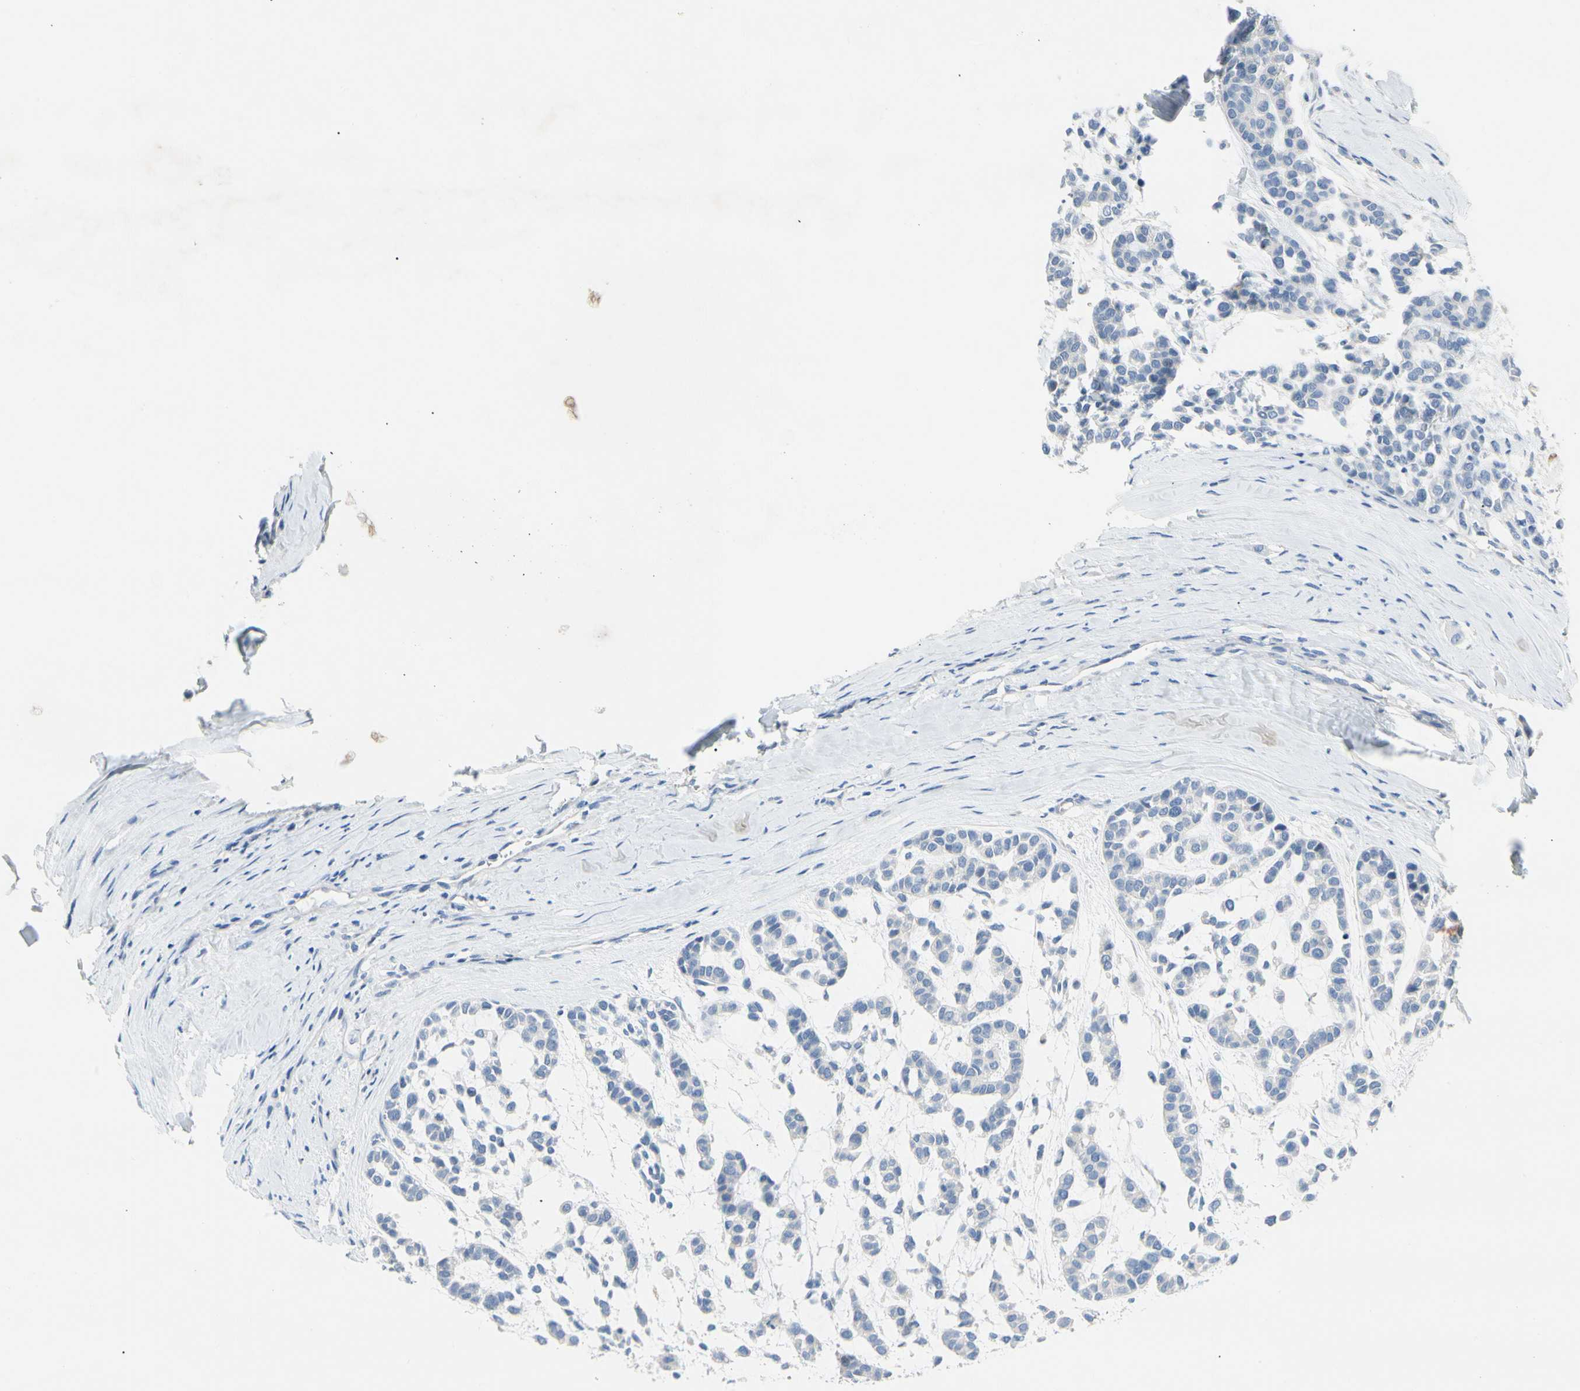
{"staining": {"intensity": "negative", "quantity": "none", "location": "none"}, "tissue": "head and neck cancer", "cell_type": "Tumor cells", "image_type": "cancer", "snomed": [{"axis": "morphology", "description": "Adenocarcinoma, NOS"}, {"axis": "morphology", "description": "Adenoma, NOS"}, {"axis": "topography", "description": "Head-Neck"}], "caption": "A micrograph of human head and neck adenocarcinoma is negative for staining in tumor cells.", "gene": "CCM2L", "patient": {"sex": "female", "age": 55}}